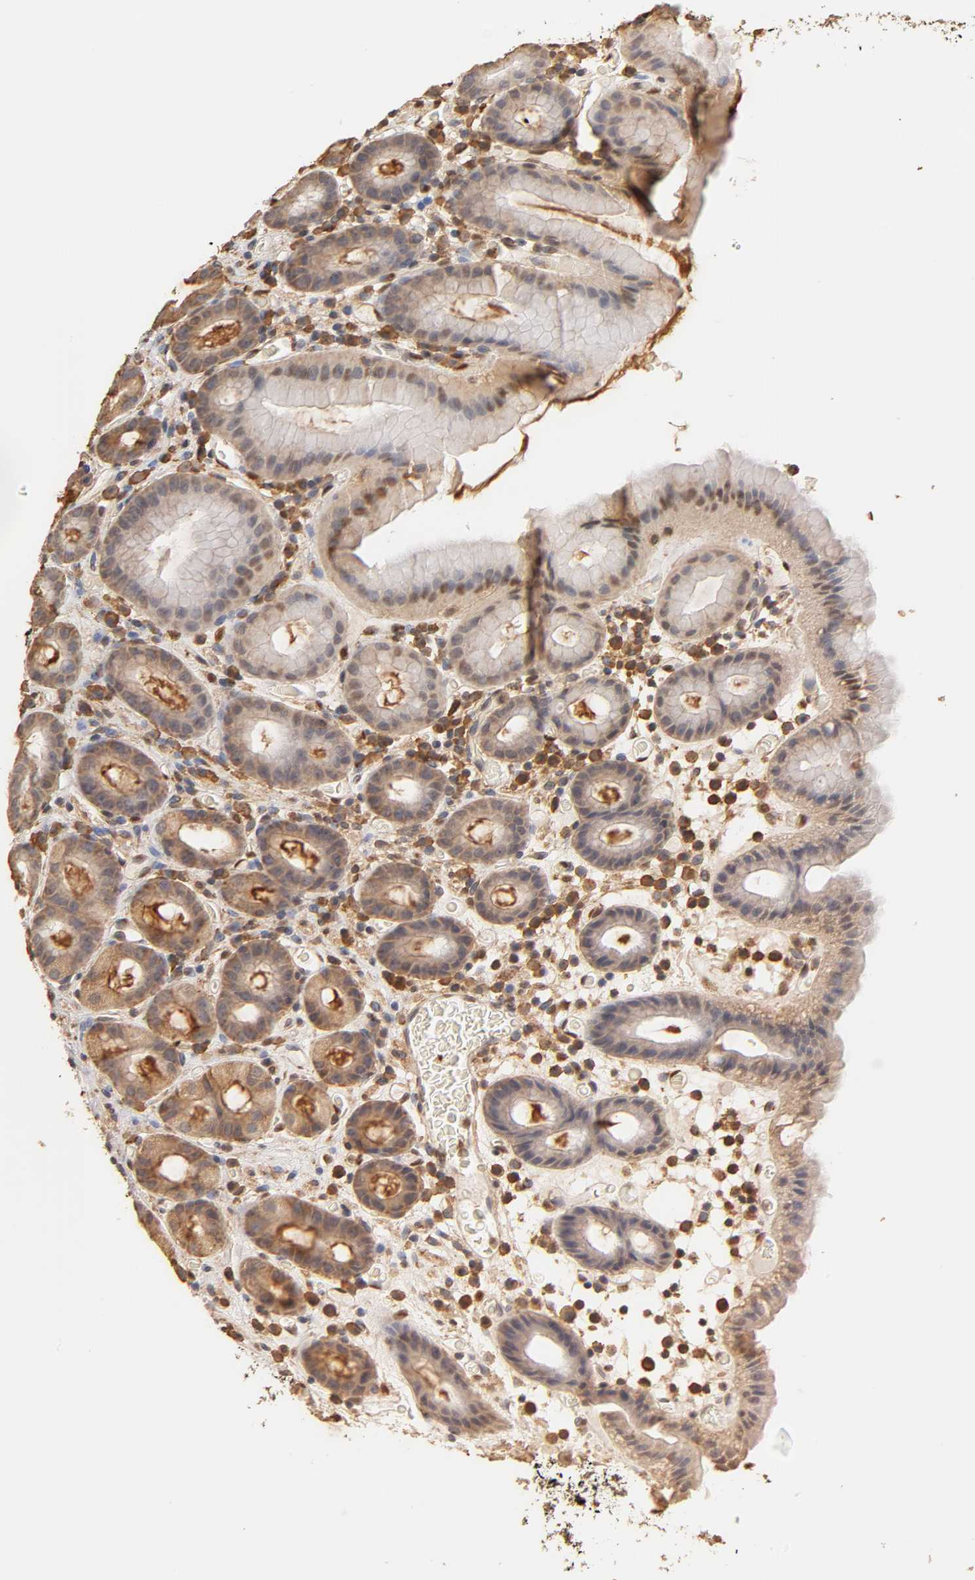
{"staining": {"intensity": "strong", "quantity": ">75%", "location": "cytoplasmic/membranous"}, "tissue": "stomach", "cell_type": "Glandular cells", "image_type": "normal", "snomed": [{"axis": "morphology", "description": "Normal tissue, NOS"}, {"axis": "topography", "description": "Stomach, upper"}], "caption": "Immunohistochemistry (IHC) of normal human stomach demonstrates high levels of strong cytoplasmic/membranous expression in approximately >75% of glandular cells. (Stains: DAB in brown, nuclei in blue, Microscopy: brightfield microscopy at high magnification).", "gene": "PKN1", "patient": {"sex": "male", "age": 68}}